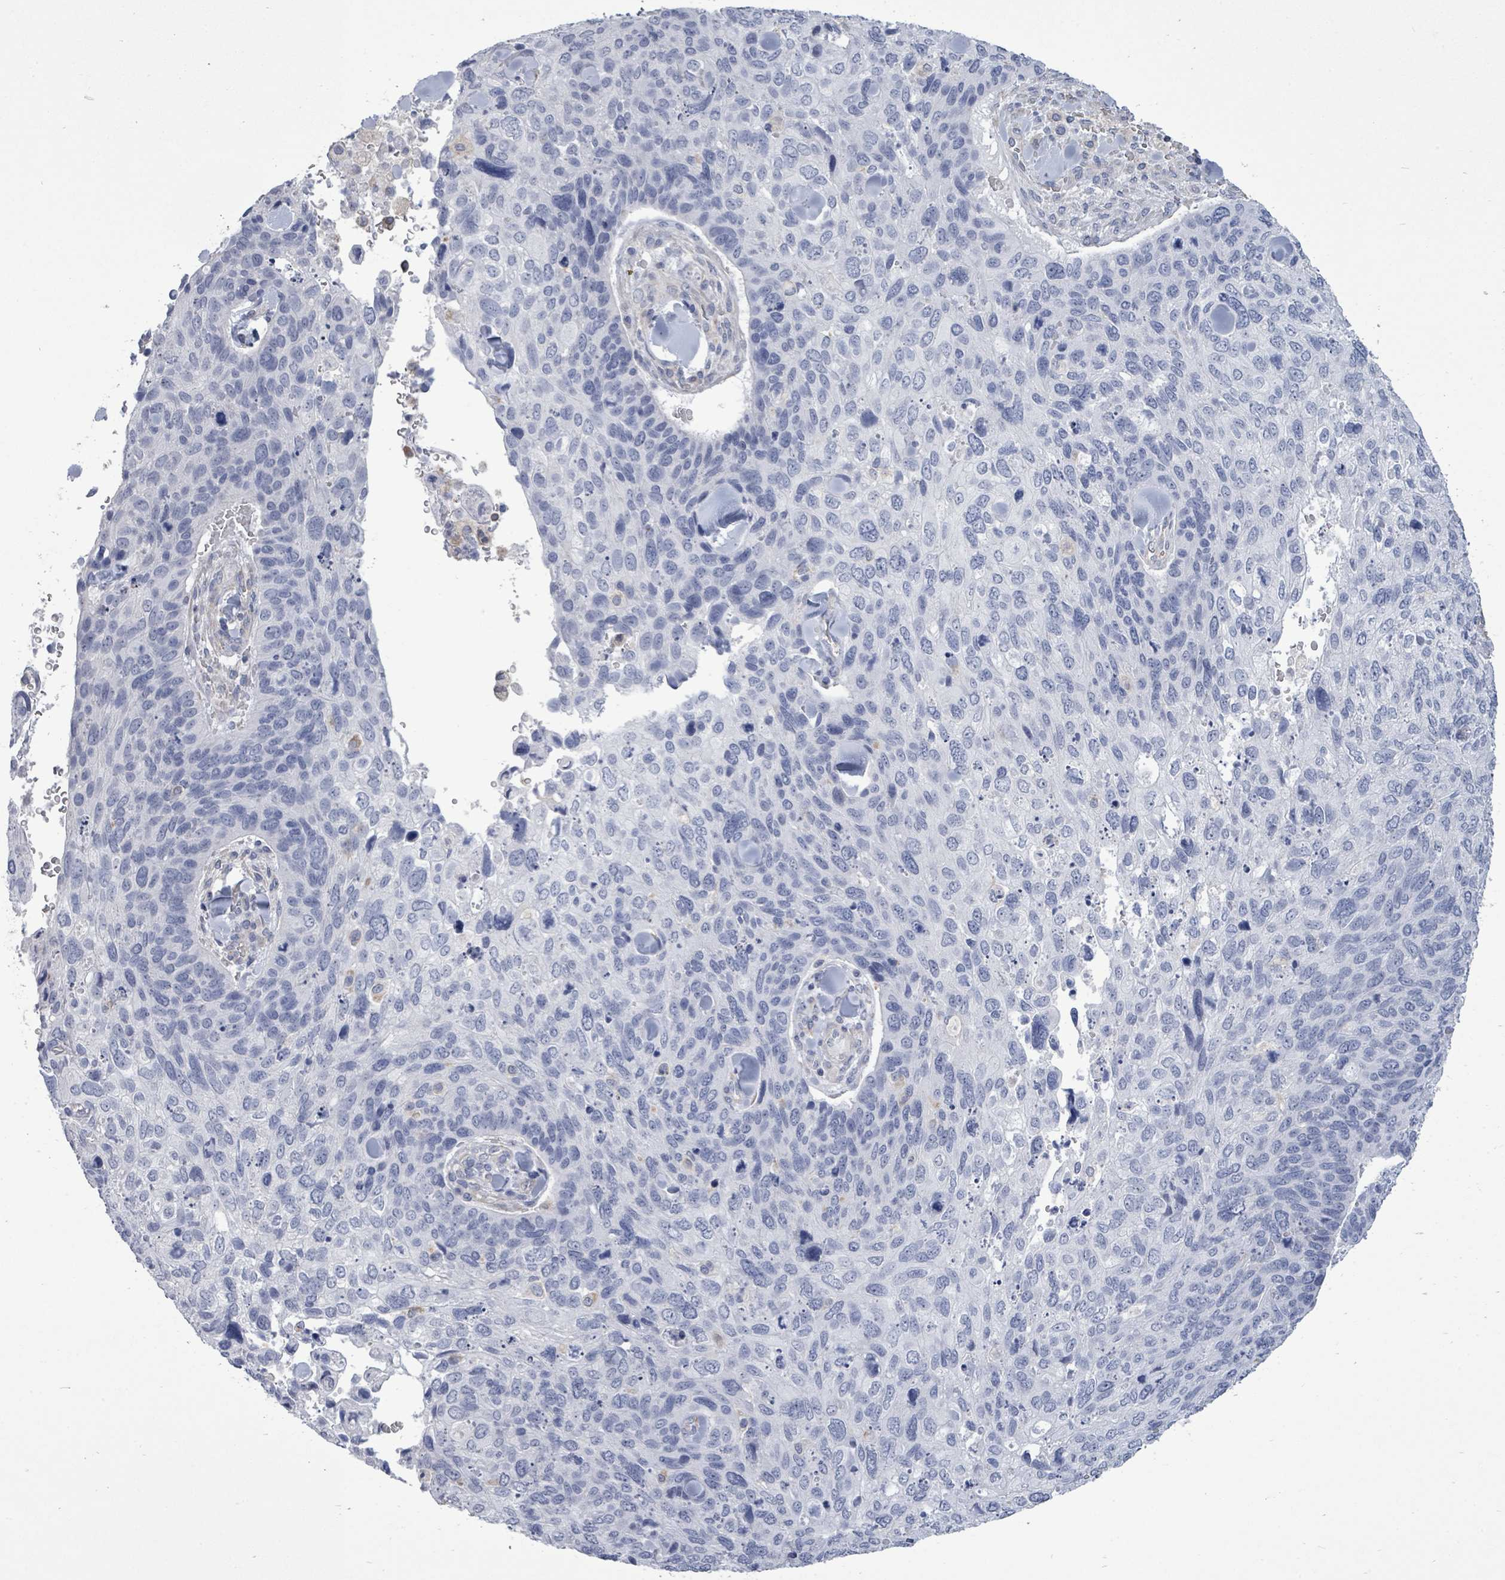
{"staining": {"intensity": "negative", "quantity": "none", "location": "none"}, "tissue": "skin cancer", "cell_type": "Tumor cells", "image_type": "cancer", "snomed": [{"axis": "morphology", "description": "Basal cell carcinoma"}, {"axis": "topography", "description": "Skin"}], "caption": "IHC micrograph of neoplastic tissue: human skin cancer stained with DAB (3,3'-diaminobenzidine) shows no significant protein positivity in tumor cells.", "gene": "CT45A5", "patient": {"sex": "female", "age": 74}}